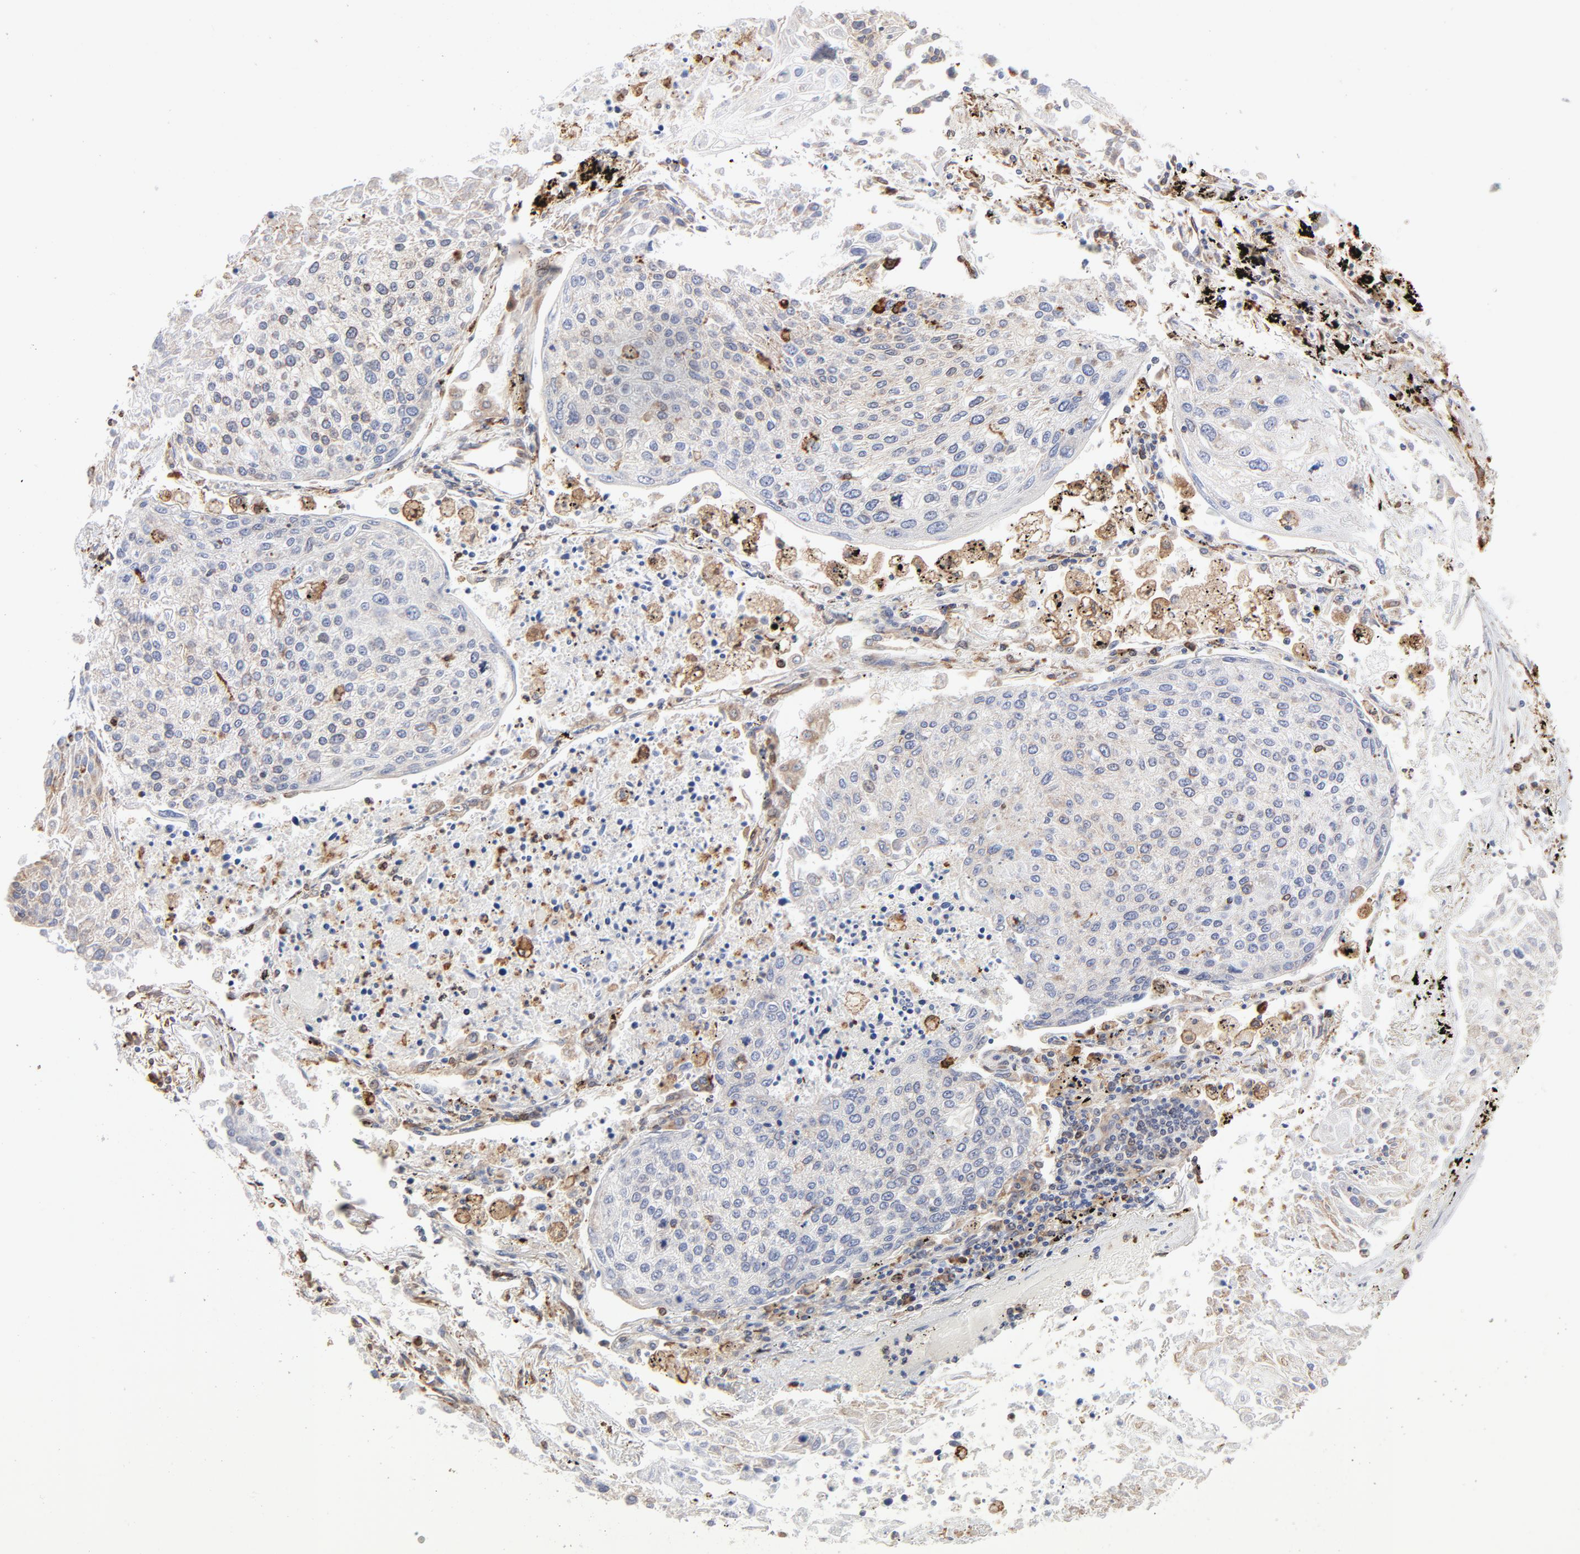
{"staining": {"intensity": "weak", "quantity": "25%-75%", "location": "cytoplasmic/membranous"}, "tissue": "lung cancer", "cell_type": "Tumor cells", "image_type": "cancer", "snomed": [{"axis": "morphology", "description": "Squamous cell carcinoma, NOS"}, {"axis": "topography", "description": "Lung"}], "caption": "Immunohistochemistry staining of lung cancer, which exhibits low levels of weak cytoplasmic/membranous positivity in approximately 25%-75% of tumor cells indicating weak cytoplasmic/membranous protein expression. The staining was performed using DAB (brown) for protein detection and nuclei were counterstained in hematoxylin (blue).", "gene": "CANX", "patient": {"sex": "male", "age": 75}}